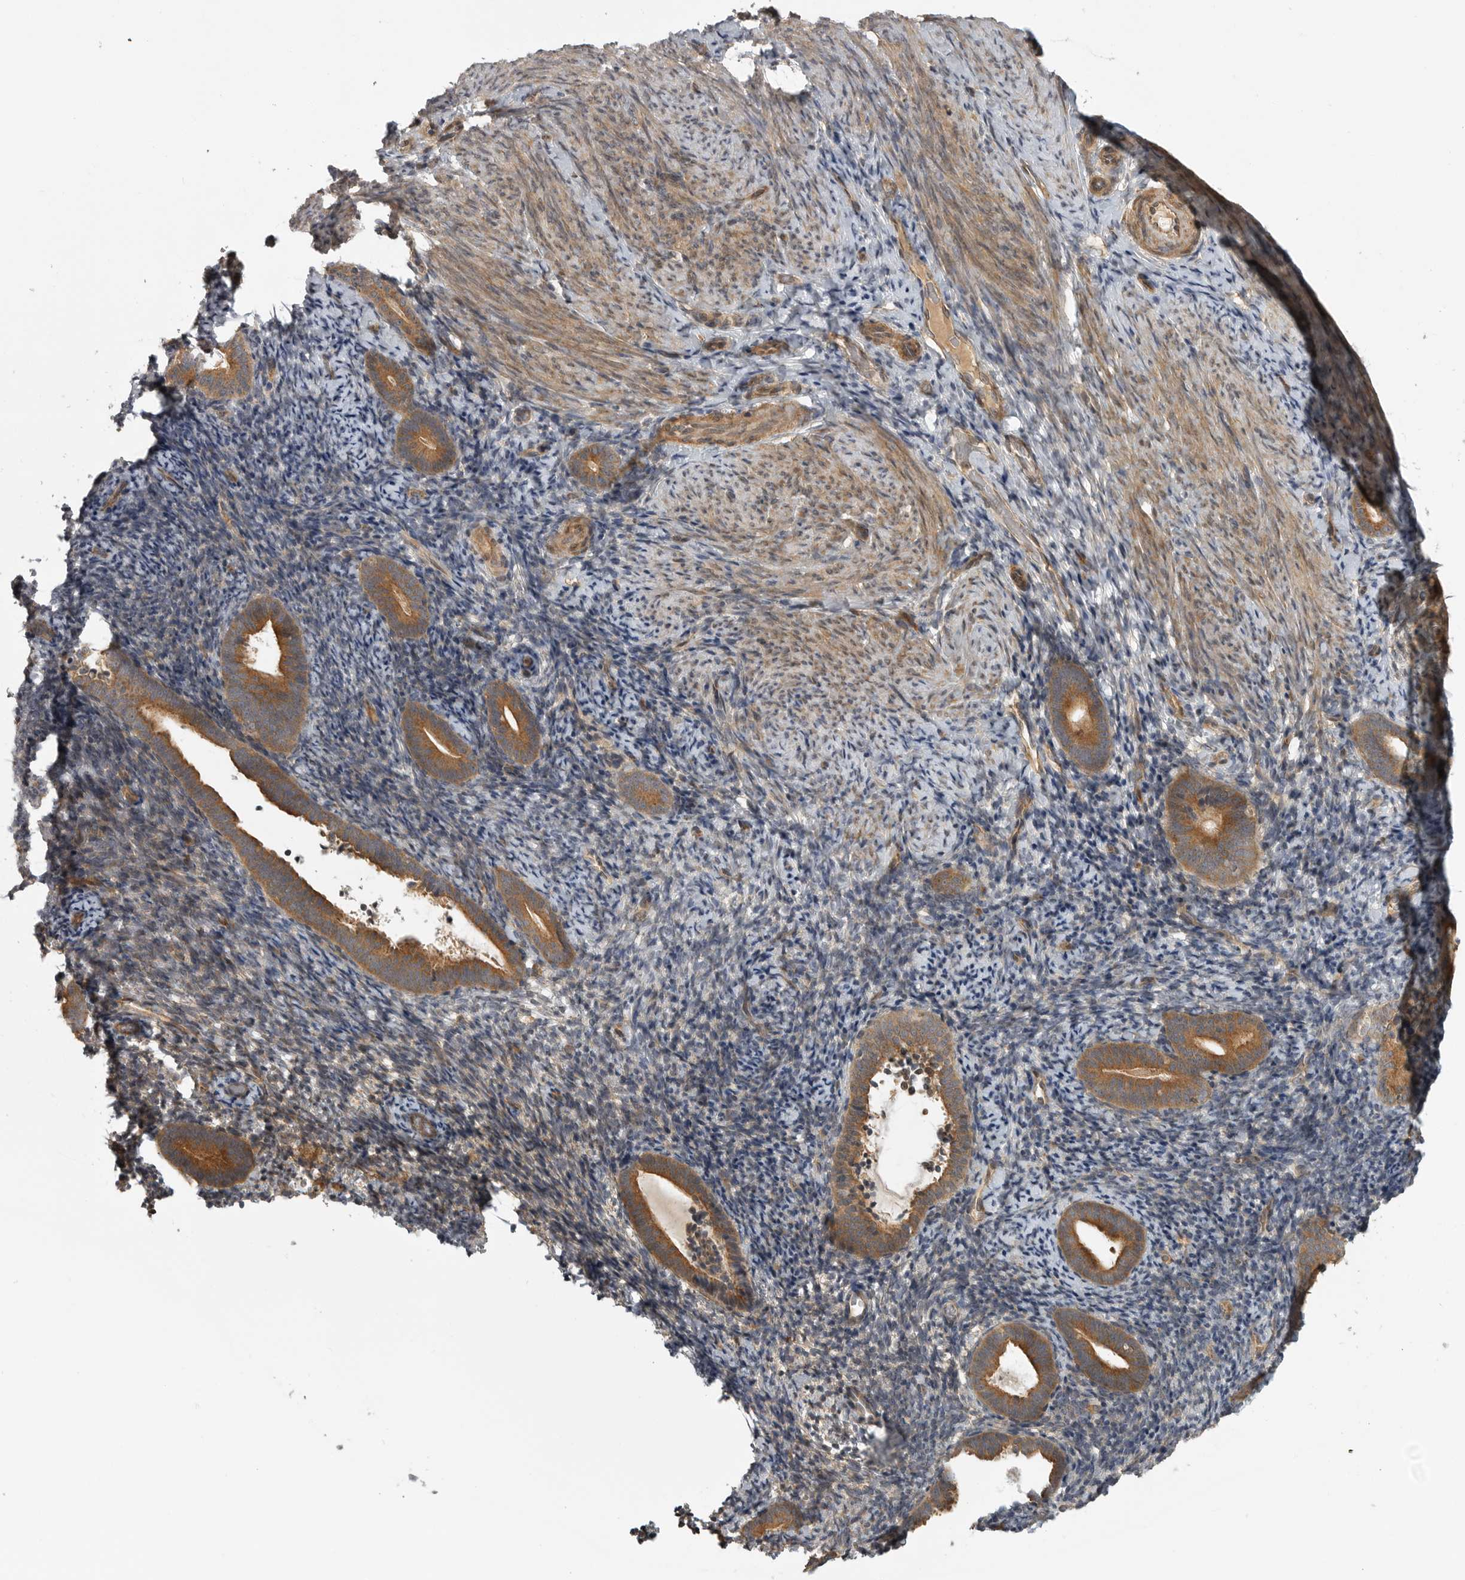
{"staining": {"intensity": "negative", "quantity": "none", "location": "none"}, "tissue": "endometrium", "cell_type": "Cells in endometrial stroma", "image_type": "normal", "snomed": [{"axis": "morphology", "description": "Normal tissue, NOS"}, {"axis": "topography", "description": "Endometrium"}], "caption": "Cells in endometrial stroma show no significant expression in benign endometrium. (DAB immunohistochemistry with hematoxylin counter stain).", "gene": "CUEDC1", "patient": {"sex": "female", "age": 51}}